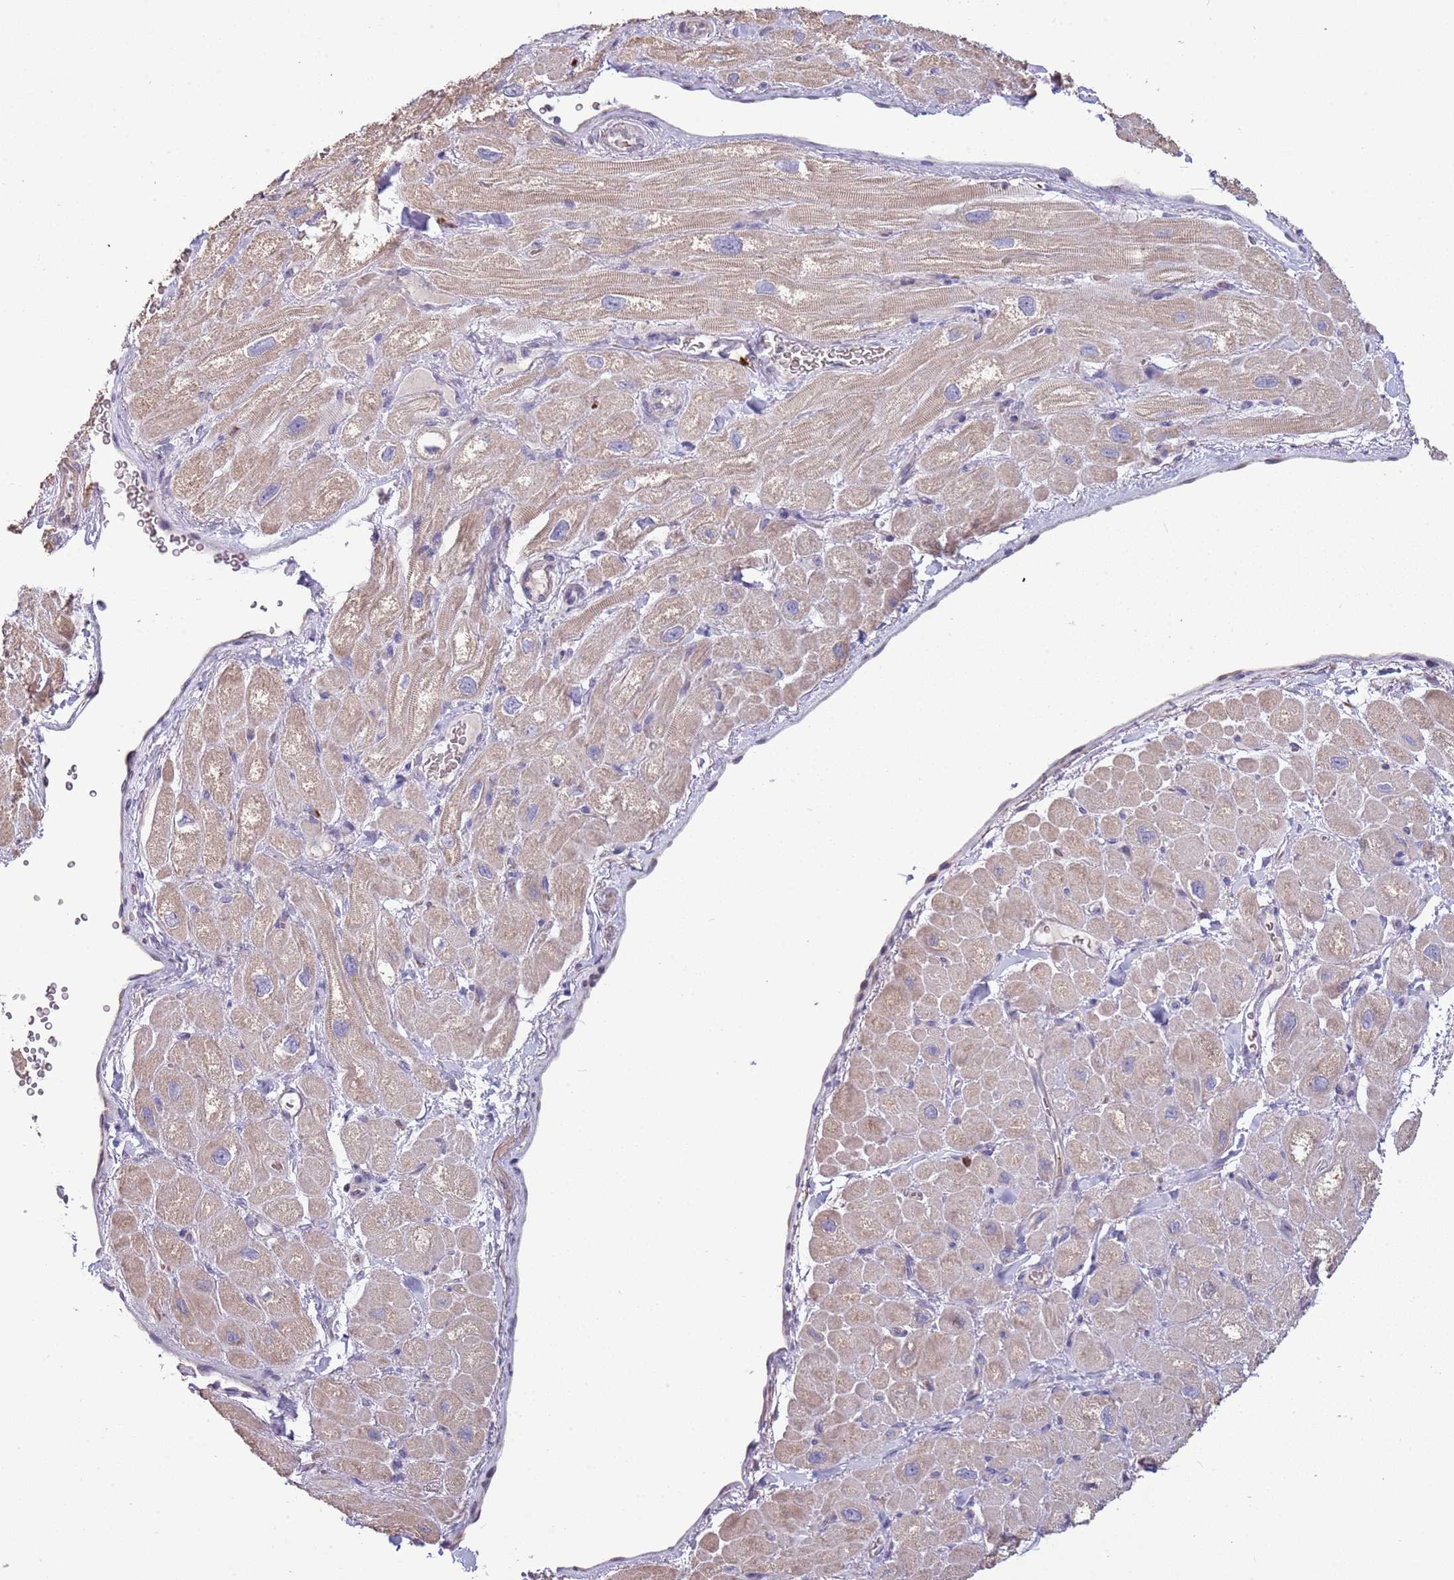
{"staining": {"intensity": "weak", "quantity": ">75%", "location": "cytoplasmic/membranous"}, "tissue": "heart muscle", "cell_type": "Cardiomyocytes", "image_type": "normal", "snomed": [{"axis": "morphology", "description": "Normal tissue, NOS"}, {"axis": "topography", "description": "Heart"}], "caption": "Immunohistochemical staining of unremarkable human heart muscle demonstrates weak cytoplasmic/membranous protein positivity in approximately >75% of cardiomyocytes. (IHC, brightfield microscopy, high magnification).", "gene": "P2RY13", "patient": {"sex": "male", "age": 65}}